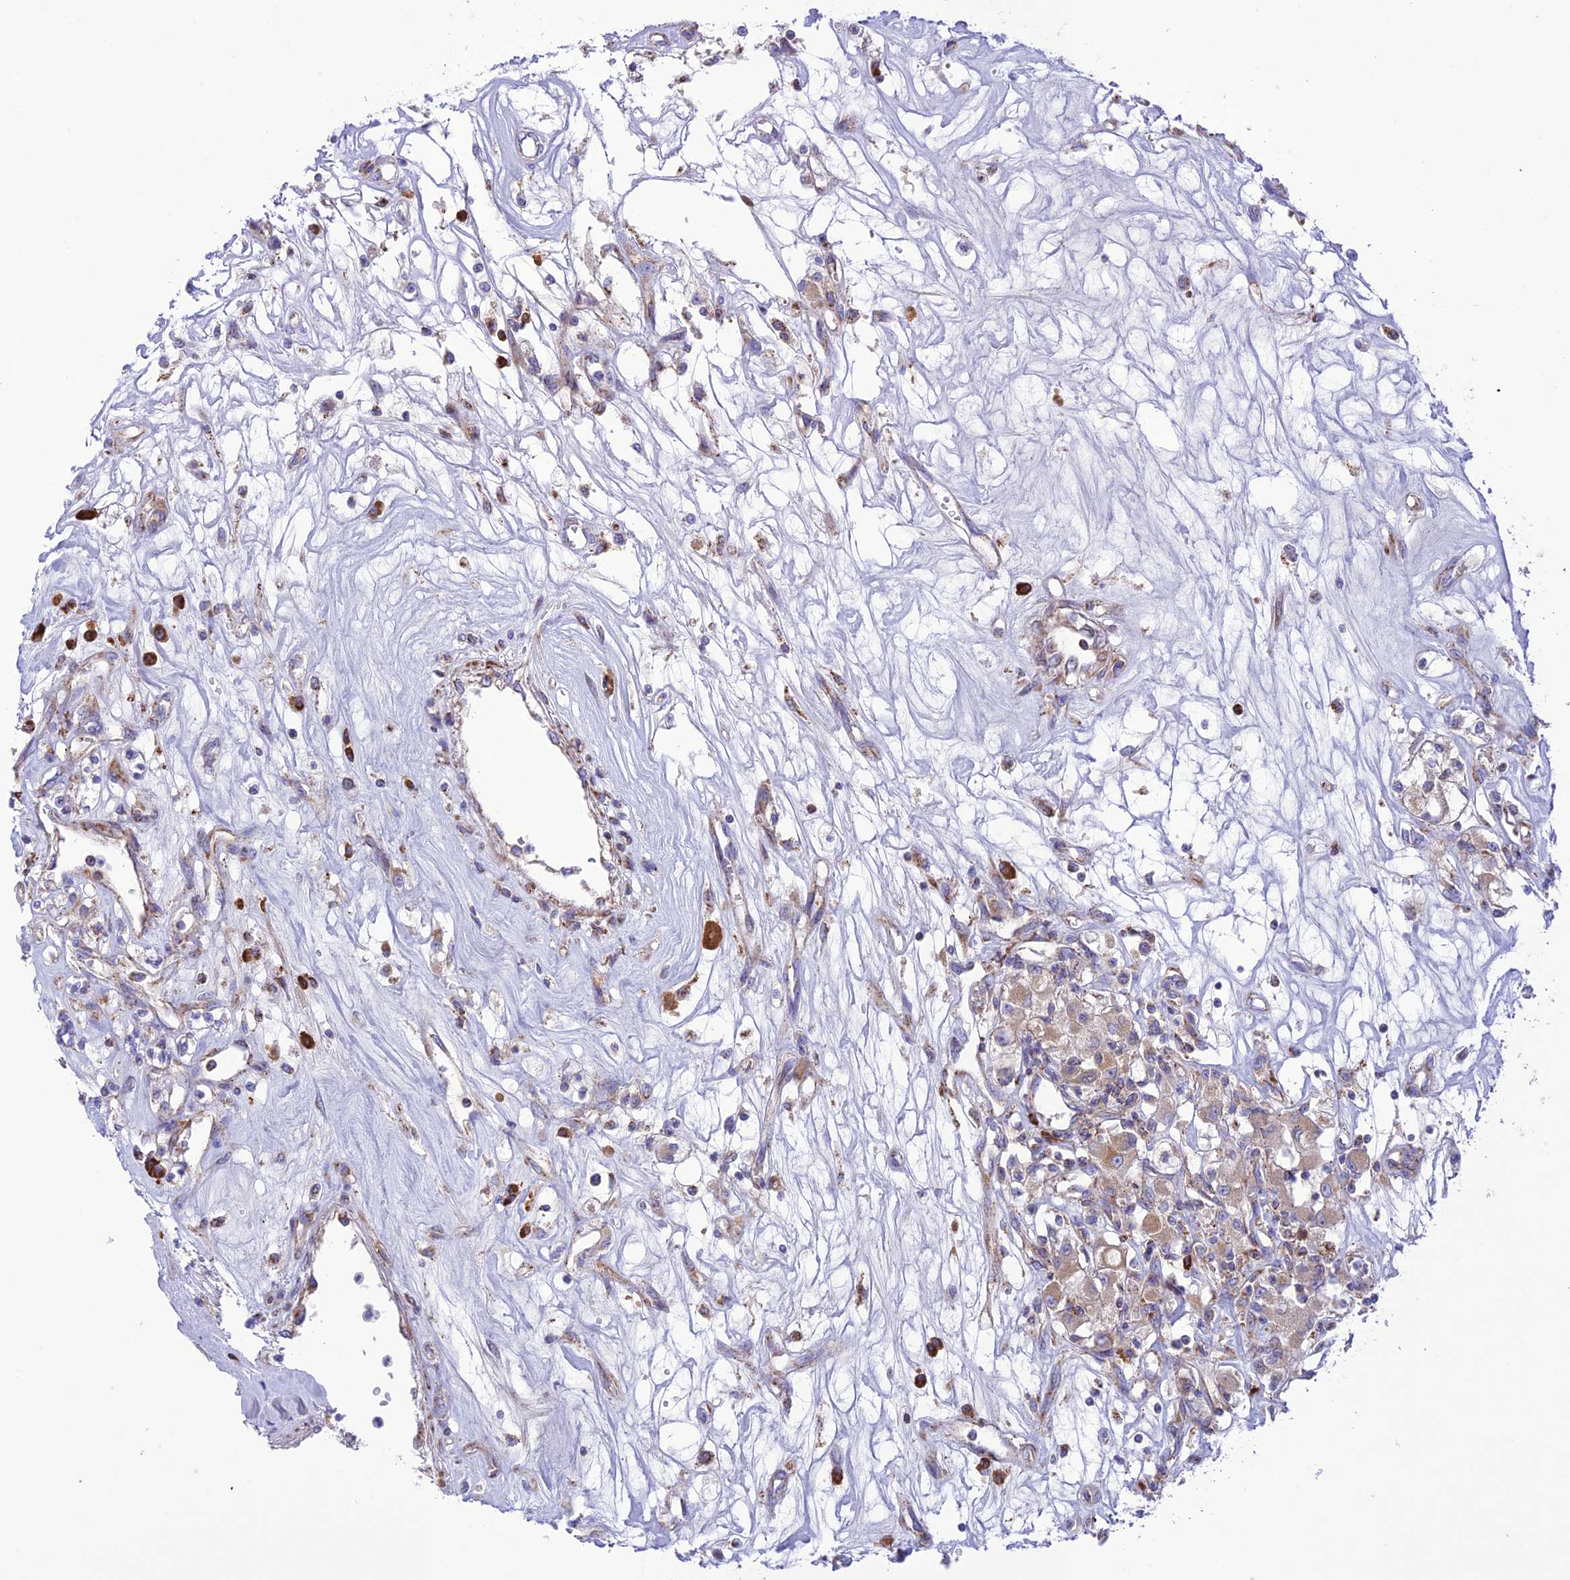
{"staining": {"intensity": "moderate", "quantity": "25%-75%", "location": "cytoplasmic/membranous"}, "tissue": "renal cancer", "cell_type": "Tumor cells", "image_type": "cancer", "snomed": [{"axis": "morphology", "description": "Adenocarcinoma, NOS"}, {"axis": "topography", "description": "Kidney"}], "caption": "About 25%-75% of tumor cells in human renal cancer (adenocarcinoma) demonstrate moderate cytoplasmic/membranous protein expression as visualized by brown immunohistochemical staining.", "gene": "UAP1L1", "patient": {"sex": "female", "age": 59}}